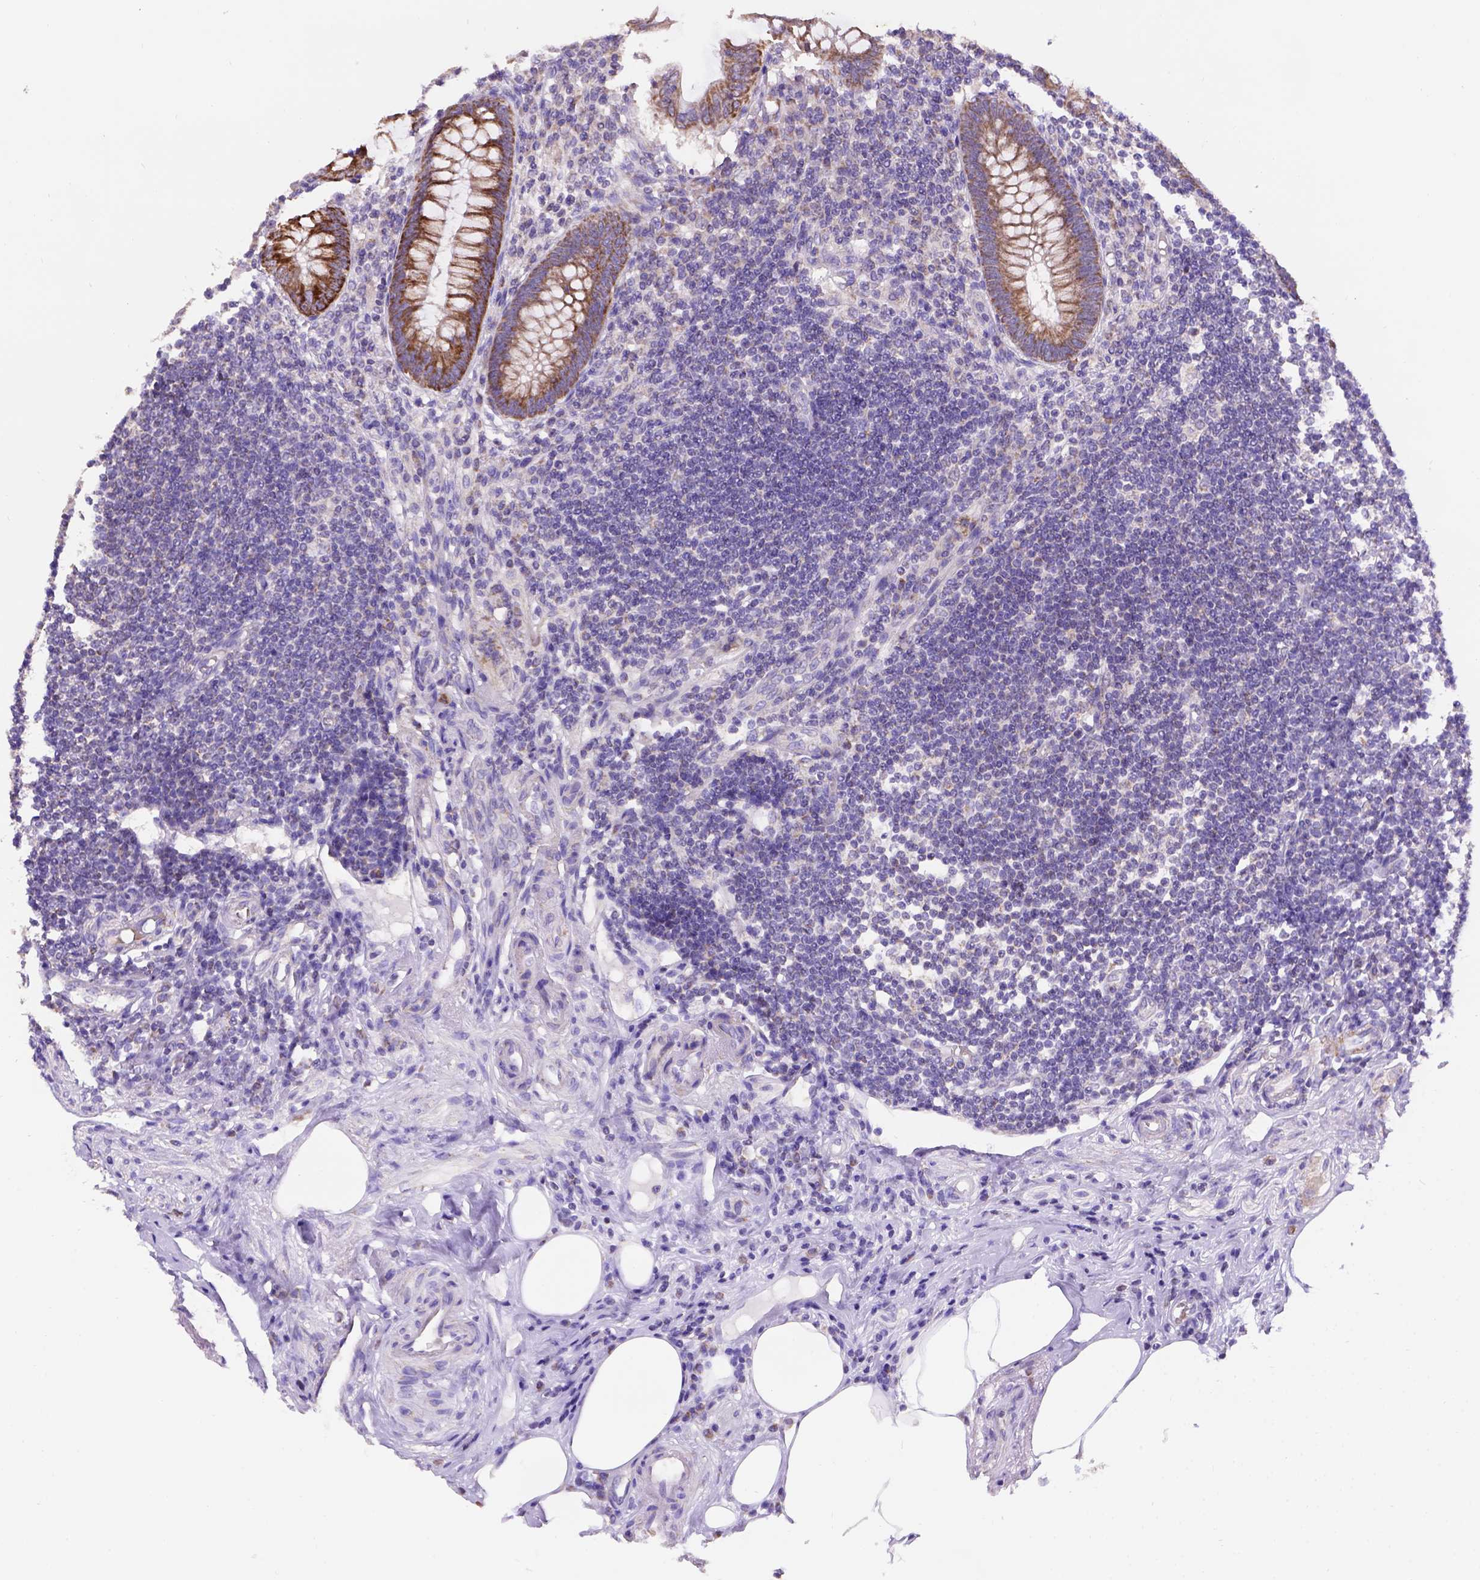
{"staining": {"intensity": "moderate", "quantity": ">75%", "location": "cytoplasmic/membranous"}, "tissue": "appendix", "cell_type": "Glandular cells", "image_type": "normal", "snomed": [{"axis": "morphology", "description": "Normal tissue, NOS"}, {"axis": "topography", "description": "Appendix"}], "caption": "Immunohistochemistry photomicrograph of unremarkable appendix: appendix stained using IHC displays medium levels of moderate protein expression localized specifically in the cytoplasmic/membranous of glandular cells, appearing as a cytoplasmic/membranous brown color.", "gene": "L2HGDH", "patient": {"sex": "female", "age": 57}}